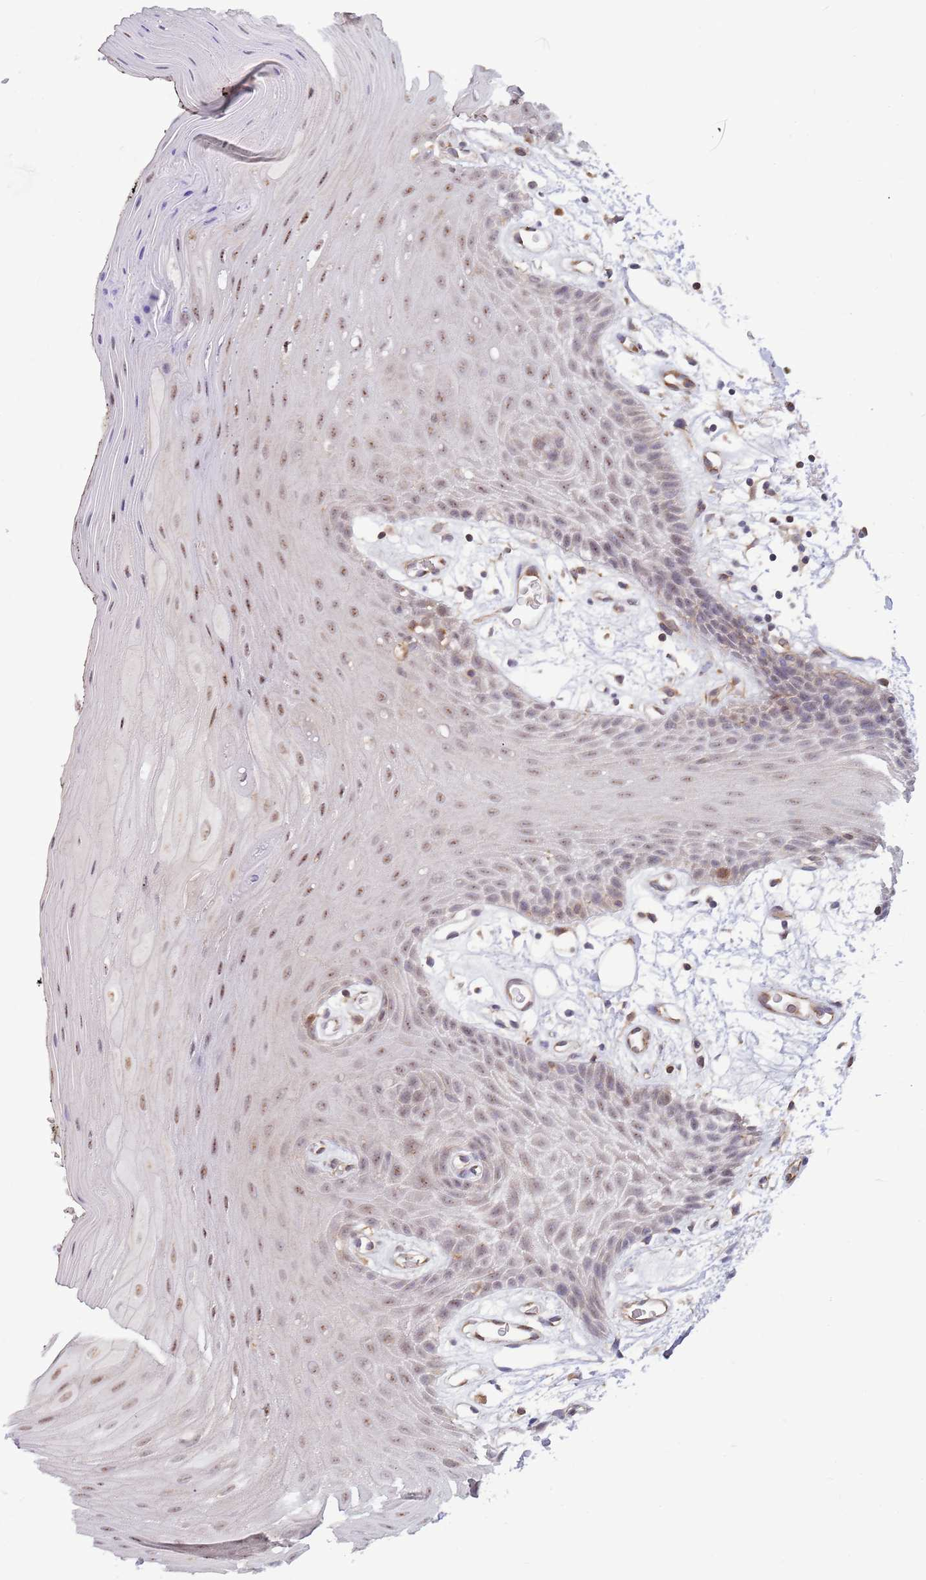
{"staining": {"intensity": "moderate", "quantity": "25%-75%", "location": "nuclear"}, "tissue": "oral mucosa", "cell_type": "Squamous epithelial cells", "image_type": "normal", "snomed": [{"axis": "morphology", "description": "Normal tissue, NOS"}, {"axis": "topography", "description": "Oral tissue"}, {"axis": "topography", "description": "Tounge, NOS"}], "caption": "Oral mucosa stained with DAB IHC exhibits medium levels of moderate nuclear expression in approximately 25%-75% of squamous epithelial cells. Using DAB (brown) and hematoxylin (blue) stains, captured at high magnification using brightfield microscopy.", "gene": "CCNJL", "patient": {"sex": "female", "age": 59}}